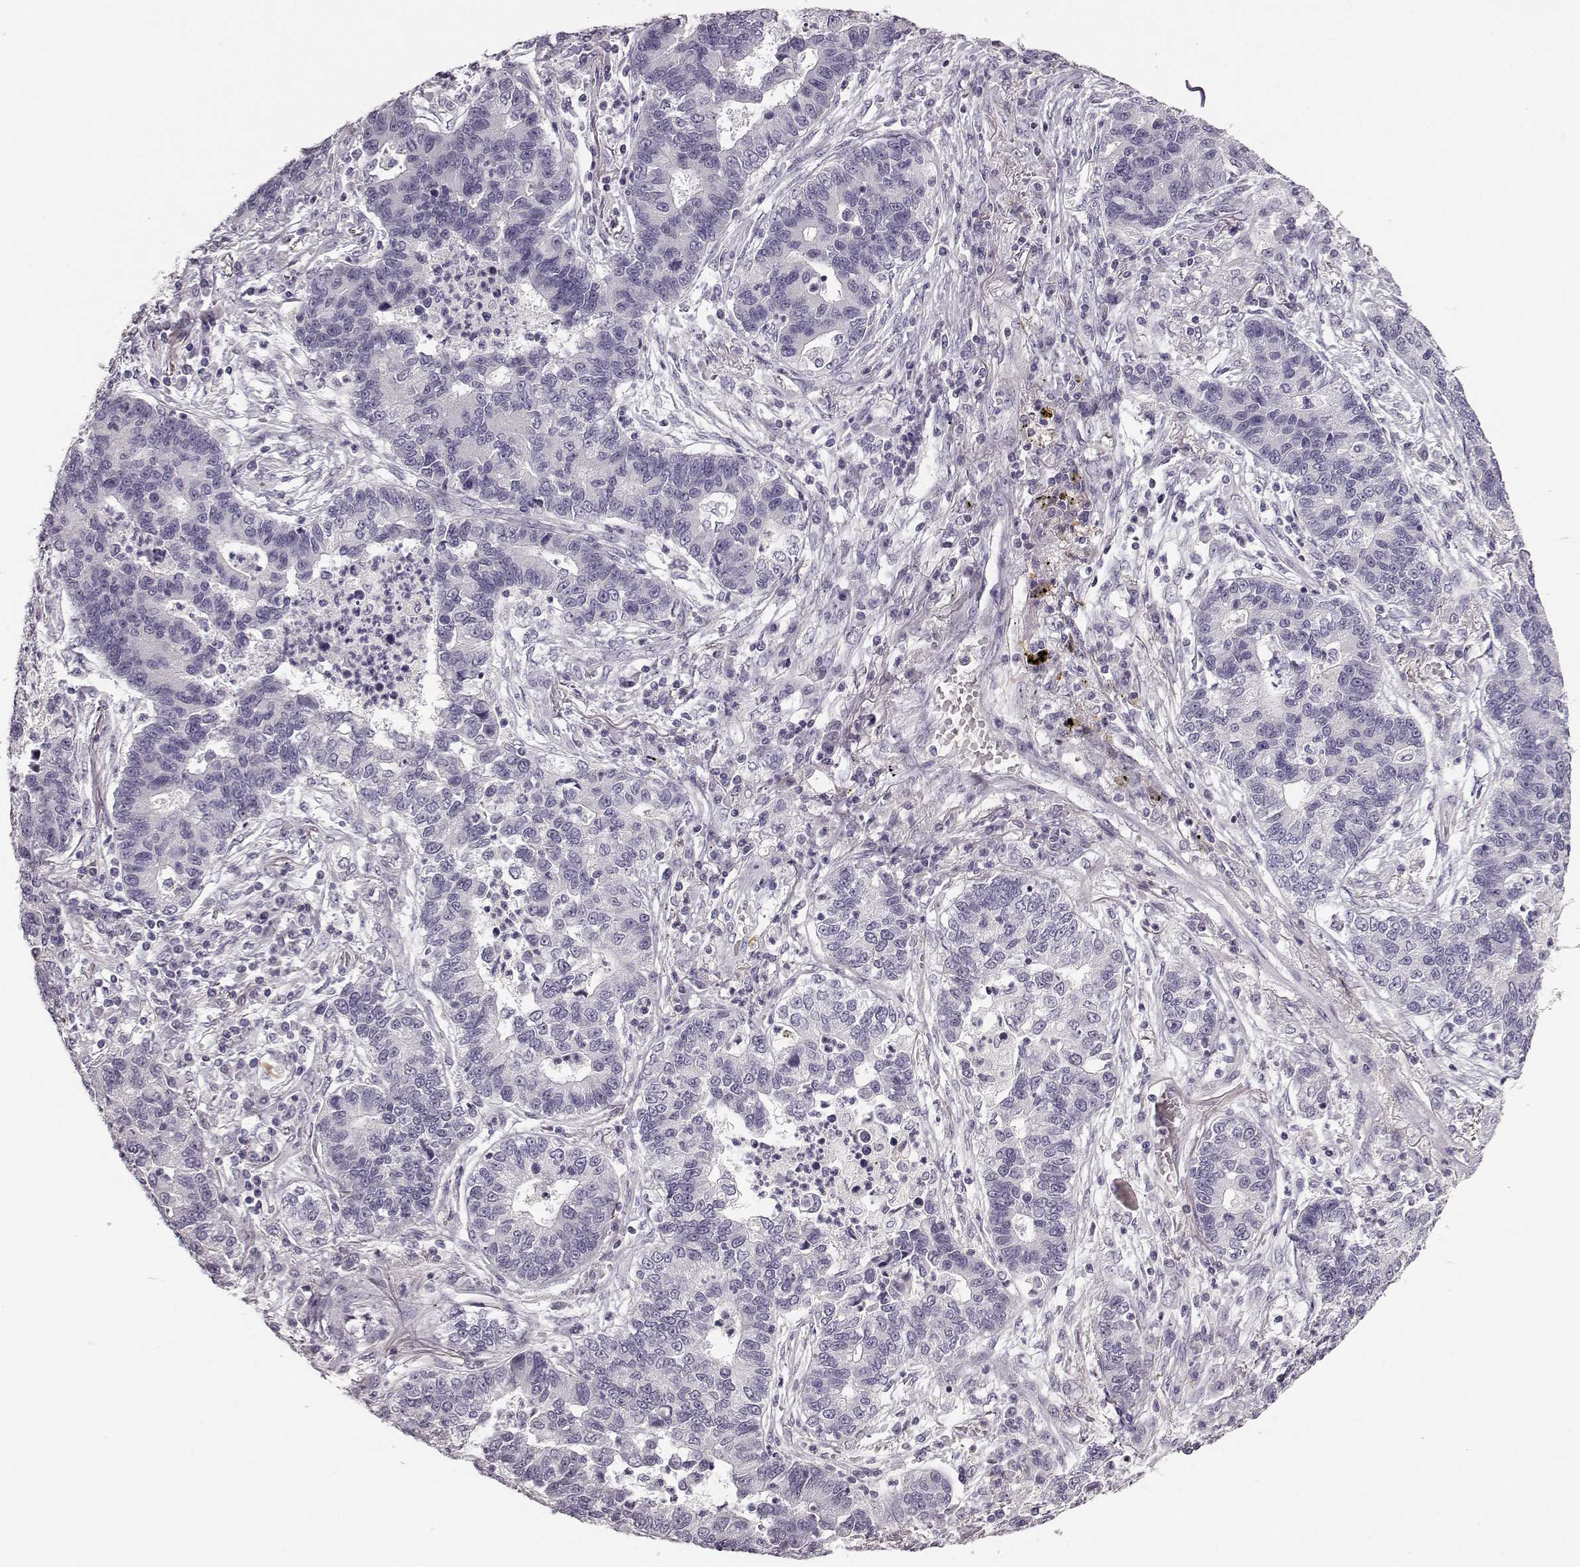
{"staining": {"intensity": "negative", "quantity": "none", "location": "none"}, "tissue": "lung cancer", "cell_type": "Tumor cells", "image_type": "cancer", "snomed": [{"axis": "morphology", "description": "Adenocarcinoma, NOS"}, {"axis": "topography", "description": "Lung"}], "caption": "Immunohistochemistry (IHC) histopathology image of neoplastic tissue: lung cancer stained with DAB (3,3'-diaminobenzidine) displays no significant protein positivity in tumor cells.", "gene": "KIAA0319", "patient": {"sex": "female", "age": 57}}